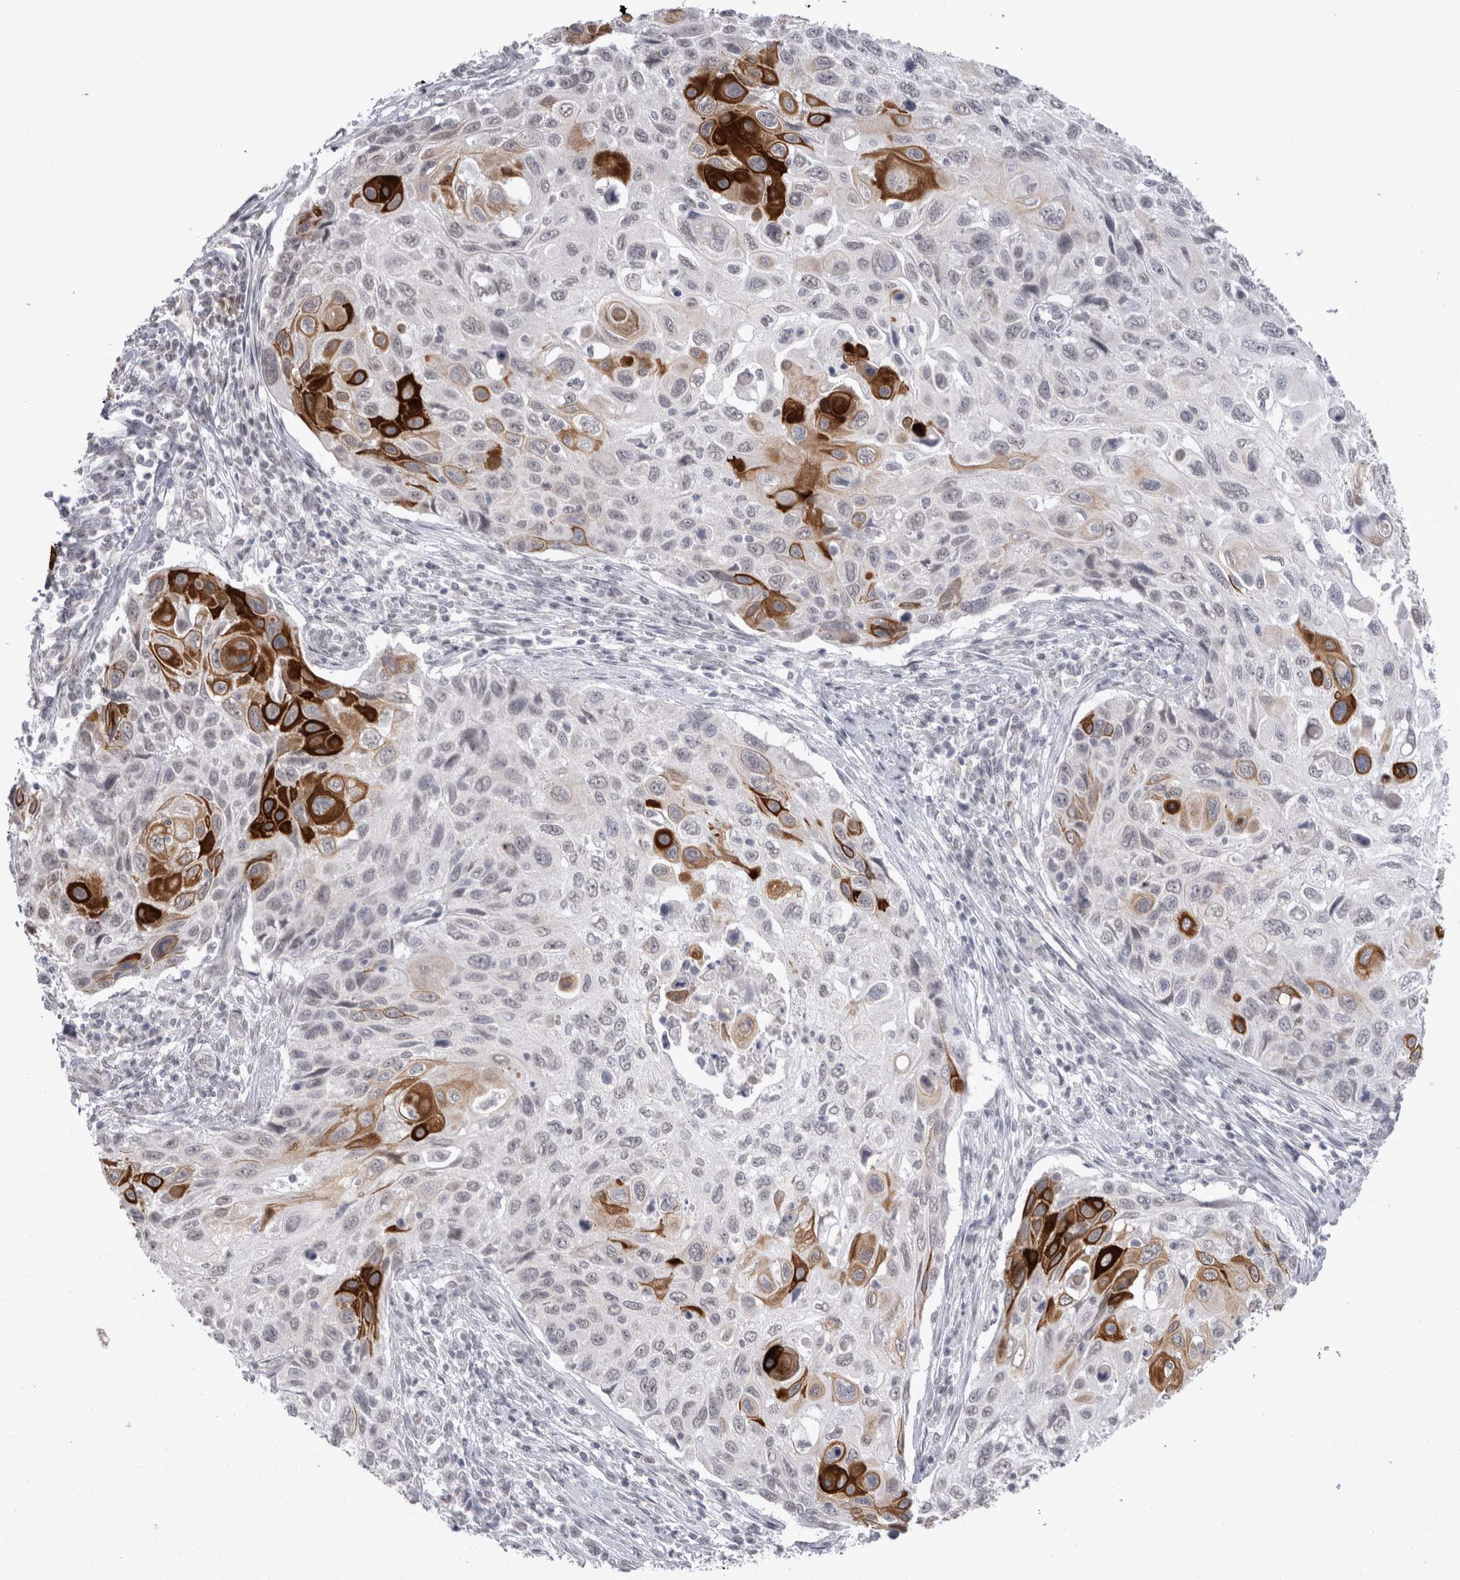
{"staining": {"intensity": "strong", "quantity": "<25%", "location": "cytoplasmic/membranous"}, "tissue": "cervical cancer", "cell_type": "Tumor cells", "image_type": "cancer", "snomed": [{"axis": "morphology", "description": "Squamous cell carcinoma, NOS"}, {"axis": "topography", "description": "Cervix"}], "caption": "Tumor cells exhibit medium levels of strong cytoplasmic/membranous positivity in about <25% of cells in human cervical cancer (squamous cell carcinoma).", "gene": "DDX4", "patient": {"sex": "female", "age": 70}}